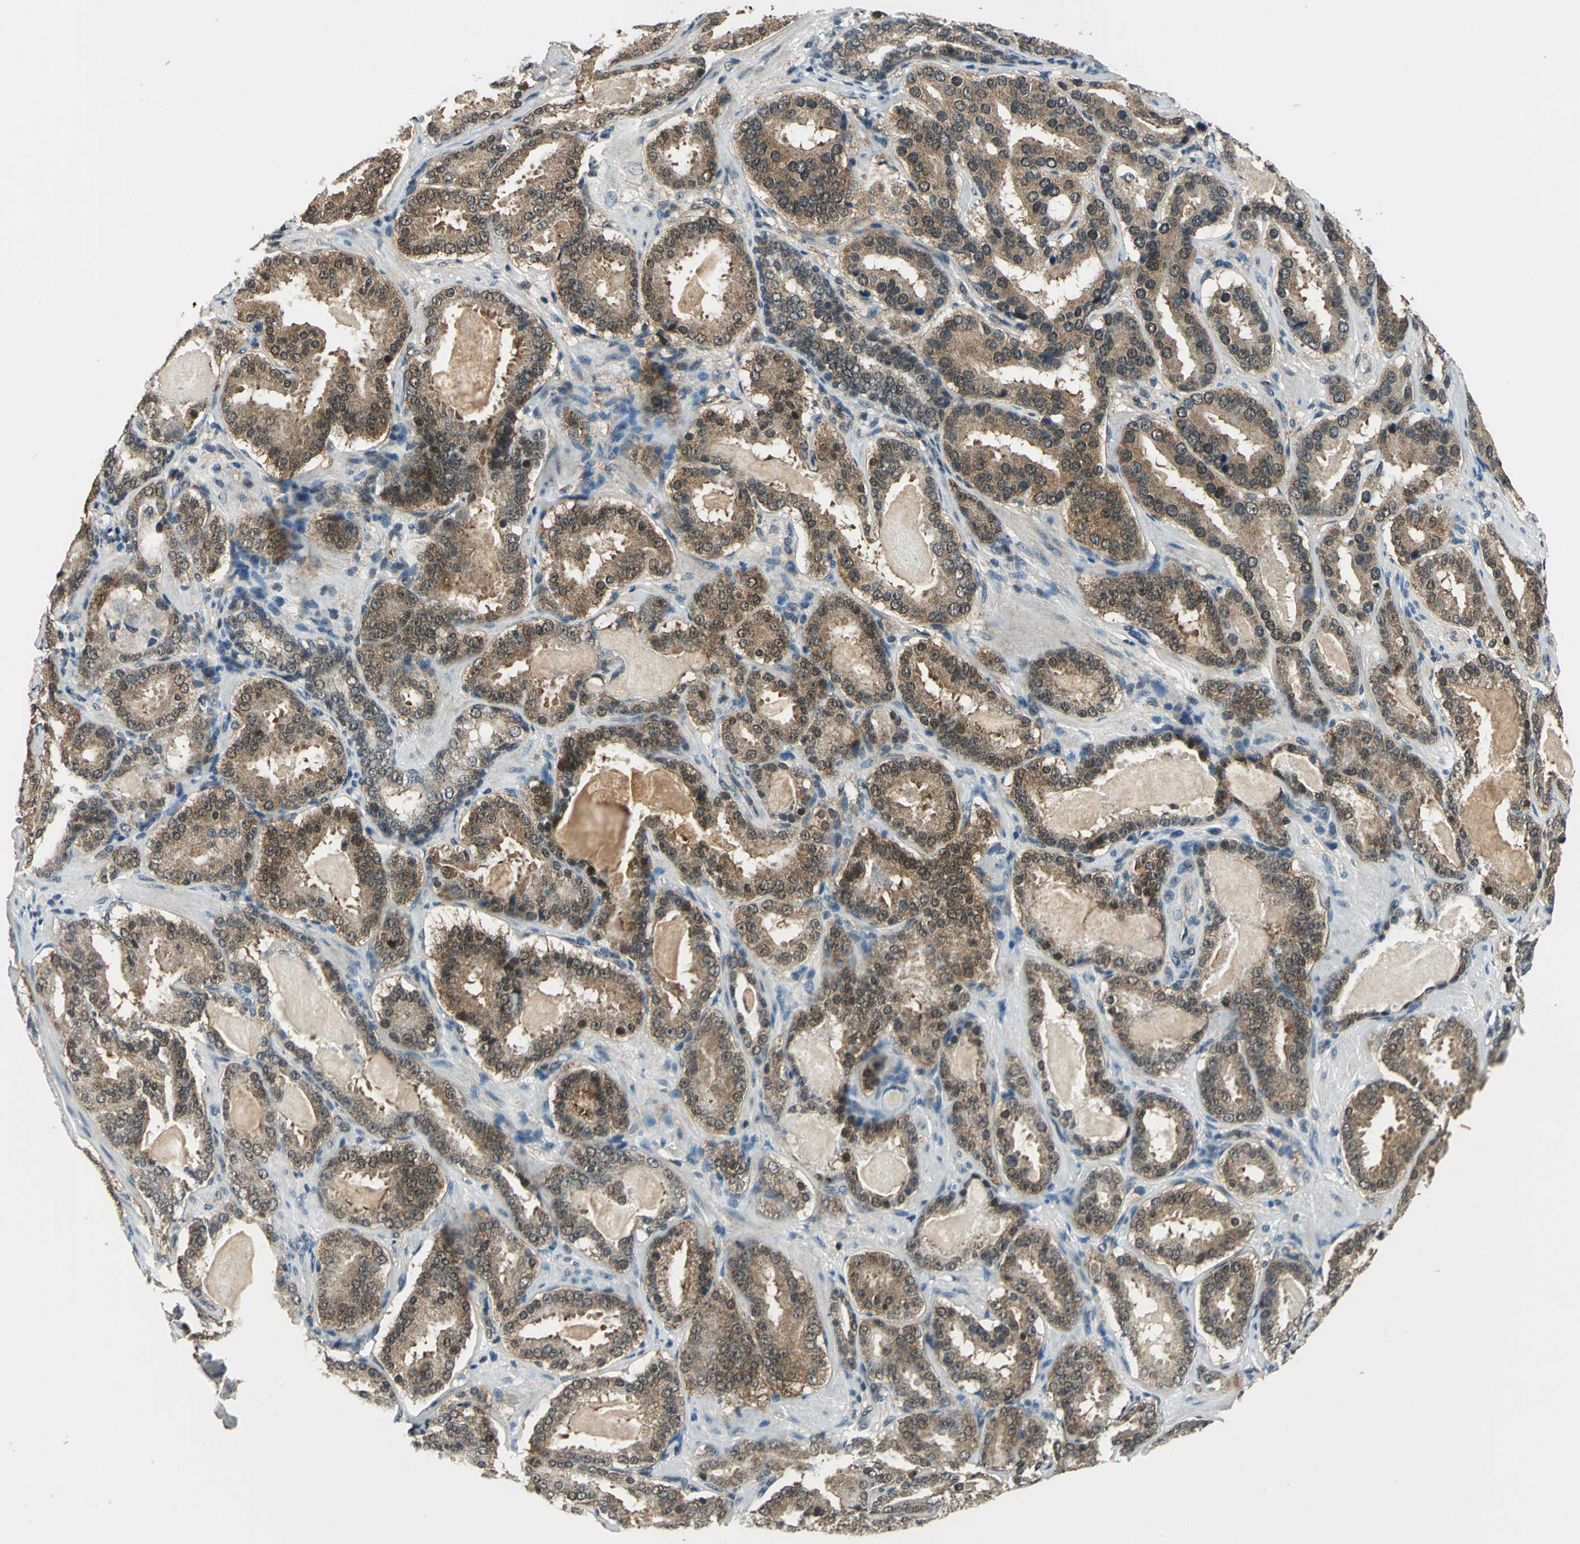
{"staining": {"intensity": "moderate", "quantity": ">75%", "location": "cytoplasmic/membranous"}, "tissue": "prostate cancer", "cell_type": "Tumor cells", "image_type": "cancer", "snomed": [{"axis": "morphology", "description": "Adenocarcinoma, Low grade"}, {"axis": "topography", "description": "Prostate"}], "caption": "A photomicrograph of prostate cancer (low-grade adenocarcinoma) stained for a protein demonstrates moderate cytoplasmic/membranous brown staining in tumor cells.", "gene": "NUDT2", "patient": {"sex": "male", "age": 59}}